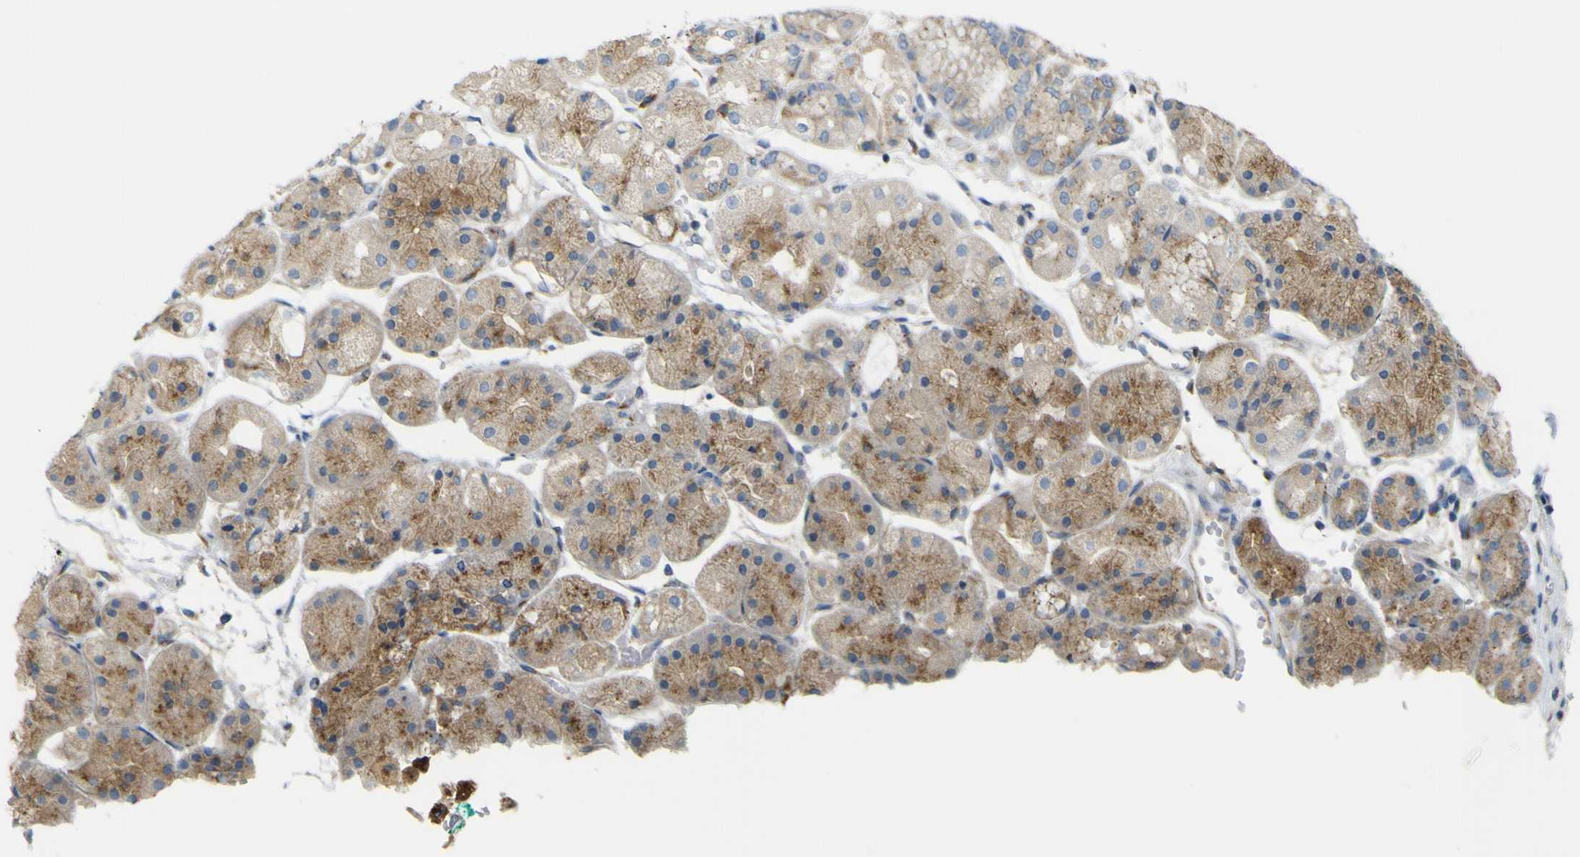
{"staining": {"intensity": "moderate", "quantity": ">75%", "location": "cytoplasmic/membranous"}, "tissue": "stomach", "cell_type": "Glandular cells", "image_type": "normal", "snomed": [{"axis": "morphology", "description": "Normal tissue, NOS"}, {"axis": "topography", "description": "Stomach, upper"}], "caption": "A histopathology image of stomach stained for a protein exhibits moderate cytoplasmic/membranous brown staining in glandular cells.", "gene": "IGF2R", "patient": {"sex": "male", "age": 72}}